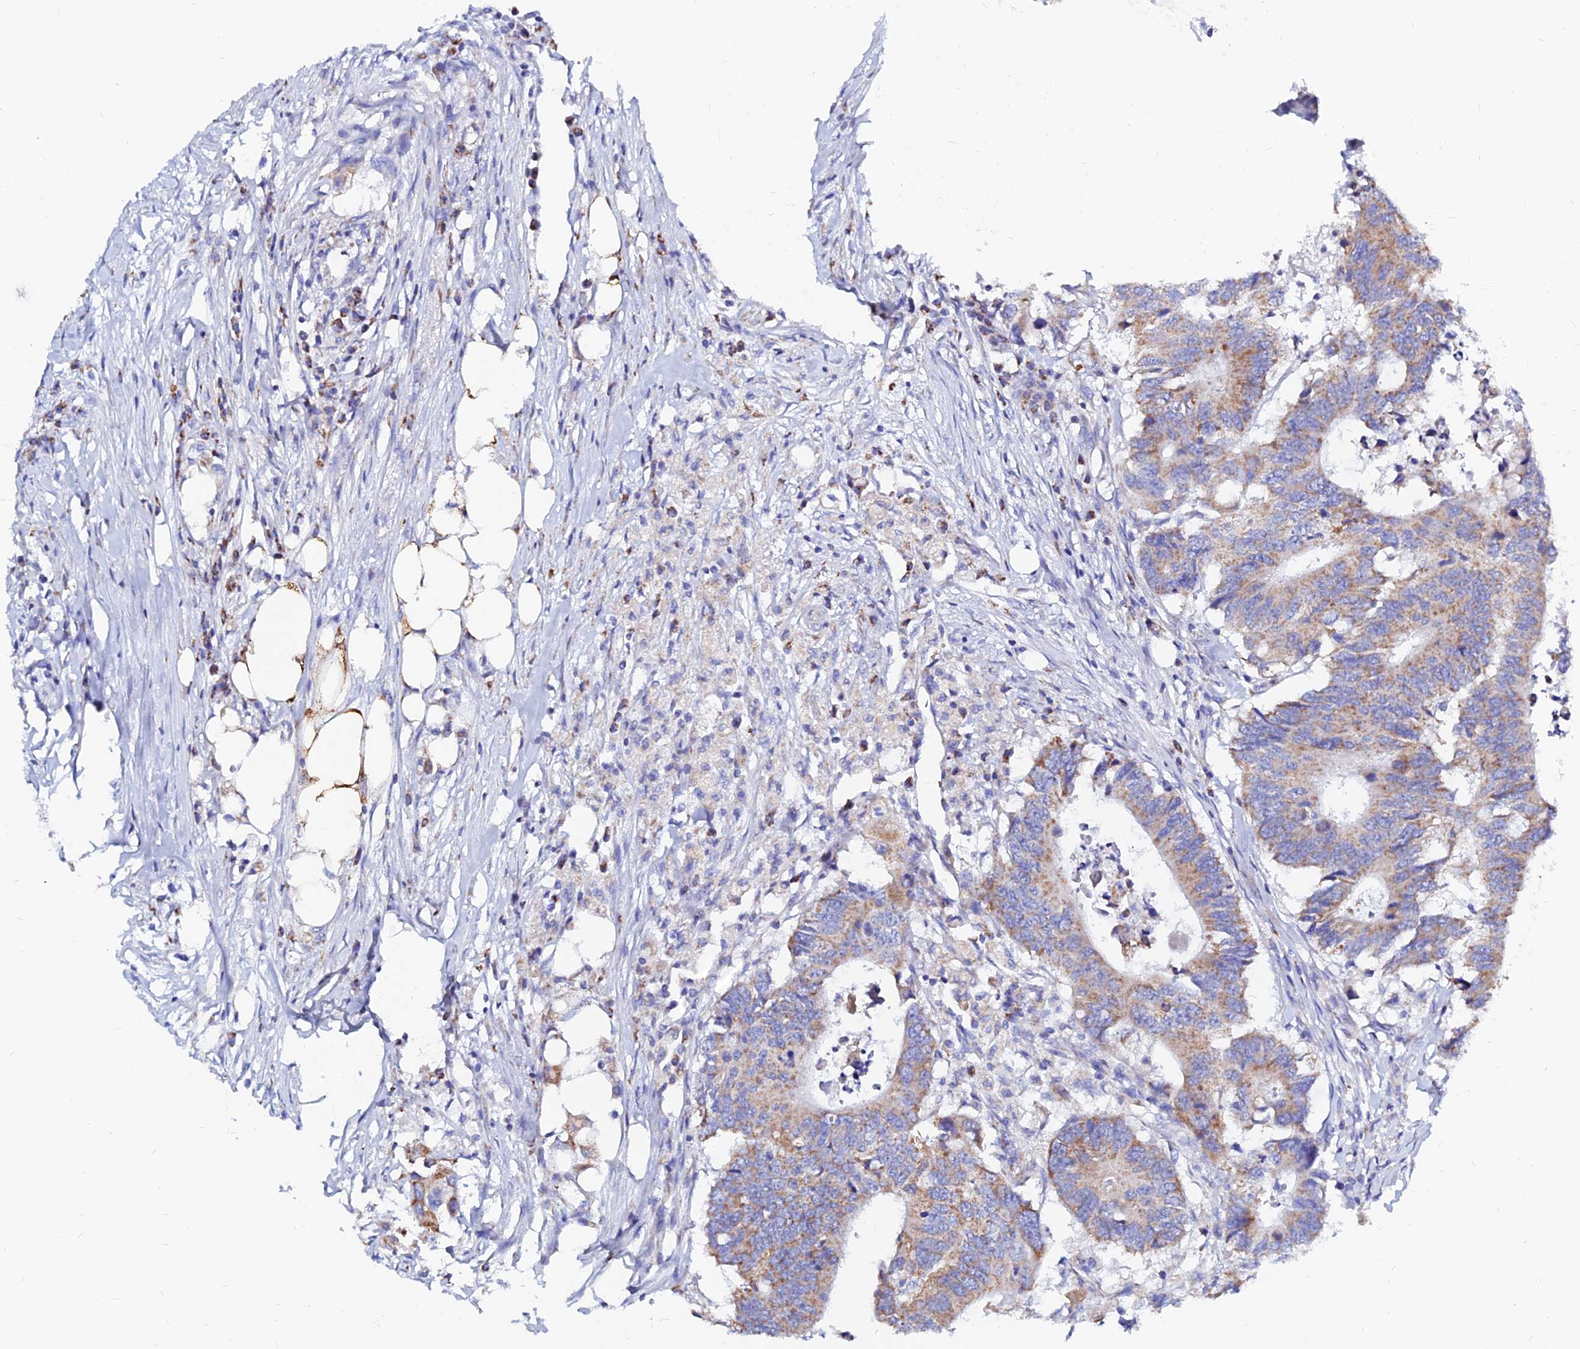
{"staining": {"intensity": "weak", "quantity": ">75%", "location": "cytoplasmic/membranous"}, "tissue": "colorectal cancer", "cell_type": "Tumor cells", "image_type": "cancer", "snomed": [{"axis": "morphology", "description": "Adenocarcinoma, NOS"}, {"axis": "topography", "description": "Colon"}], "caption": "DAB immunohistochemical staining of colorectal adenocarcinoma shows weak cytoplasmic/membranous protein positivity in about >75% of tumor cells.", "gene": "MGST1", "patient": {"sex": "male", "age": 71}}